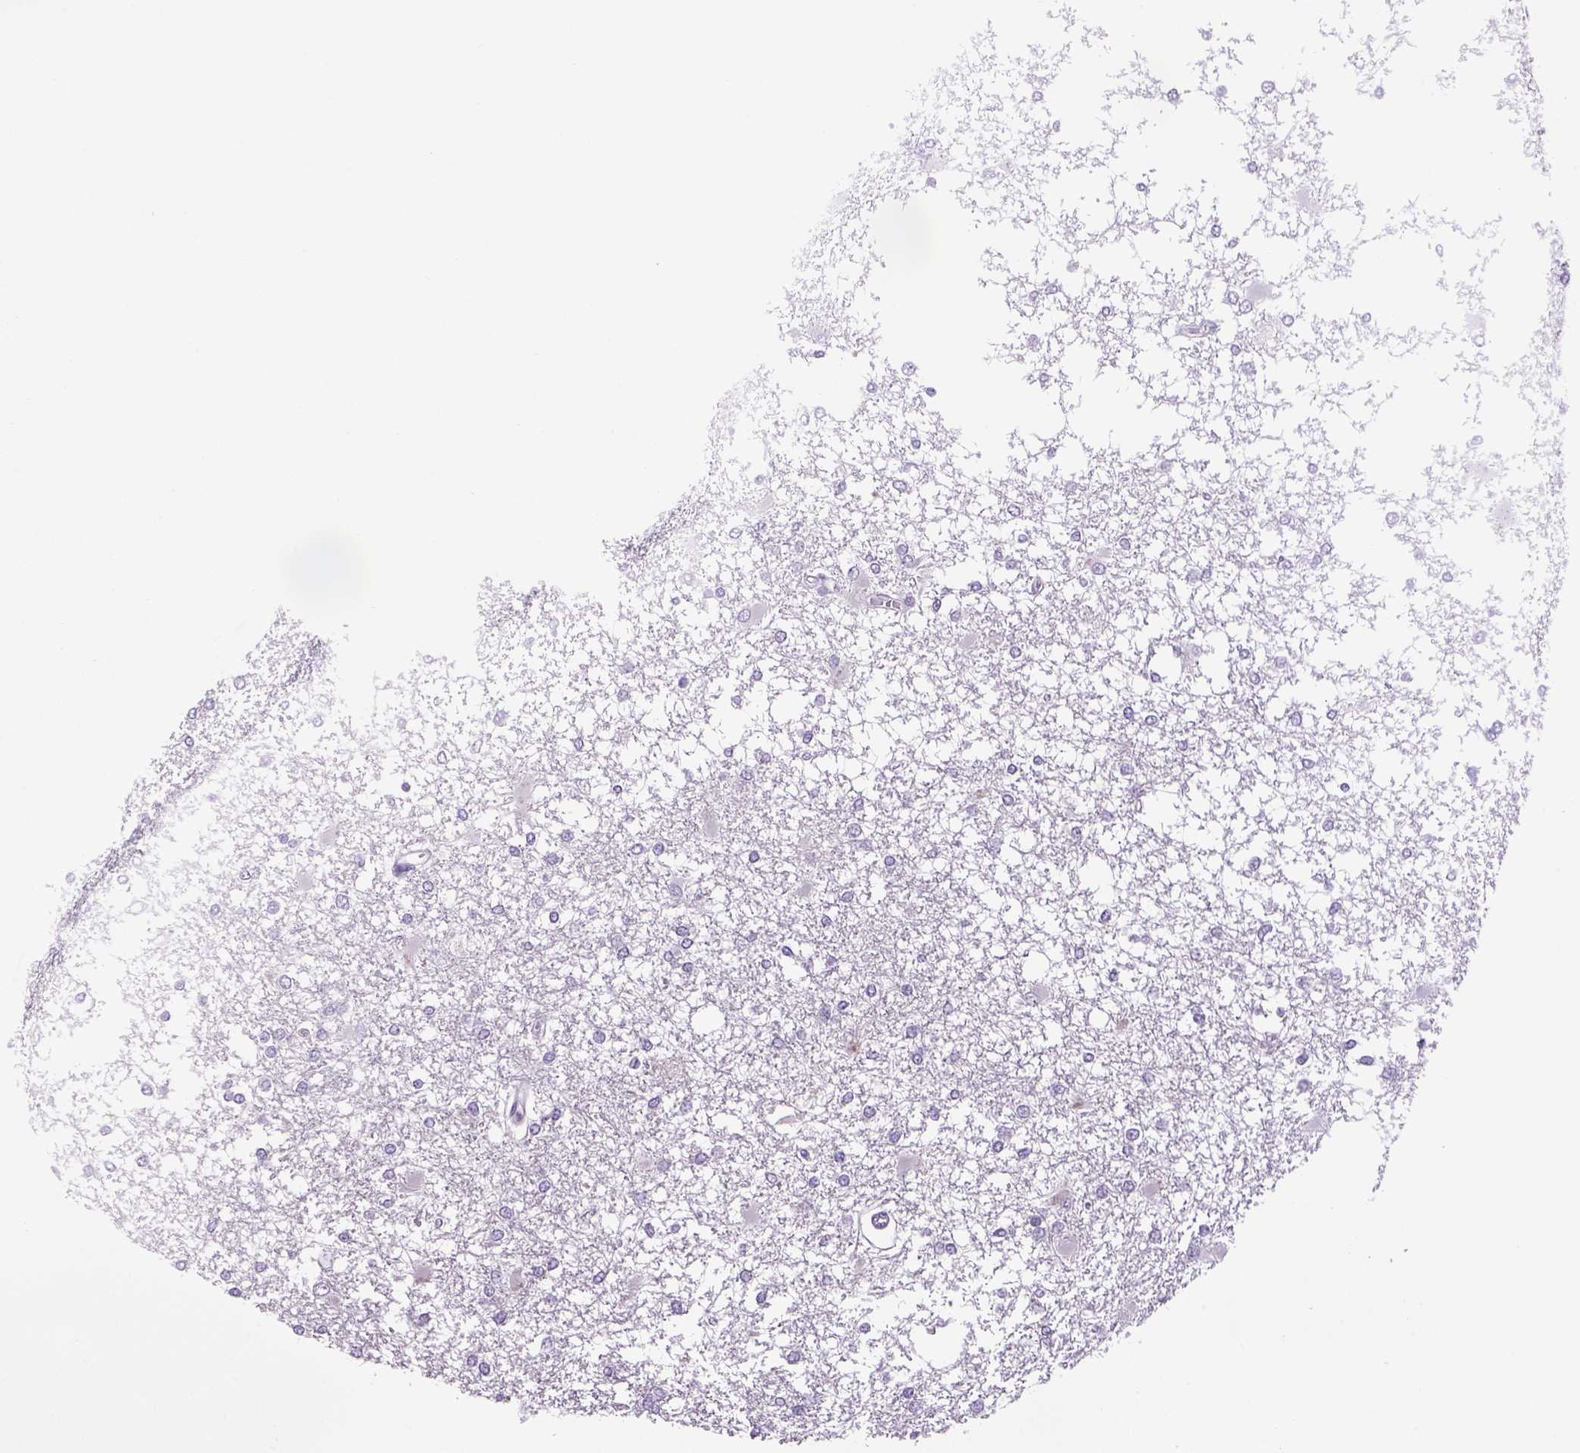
{"staining": {"intensity": "negative", "quantity": "none", "location": "none"}, "tissue": "glioma", "cell_type": "Tumor cells", "image_type": "cancer", "snomed": [{"axis": "morphology", "description": "Glioma, malignant, High grade"}, {"axis": "topography", "description": "Cerebral cortex"}], "caption": "DAB (3,3'-diaminobenzidine) immunohistochemical staining of human glioma displays no significant staining in tumor cells.", "gene": "DBH", "patient": {"sex": "male", "age": 79}}